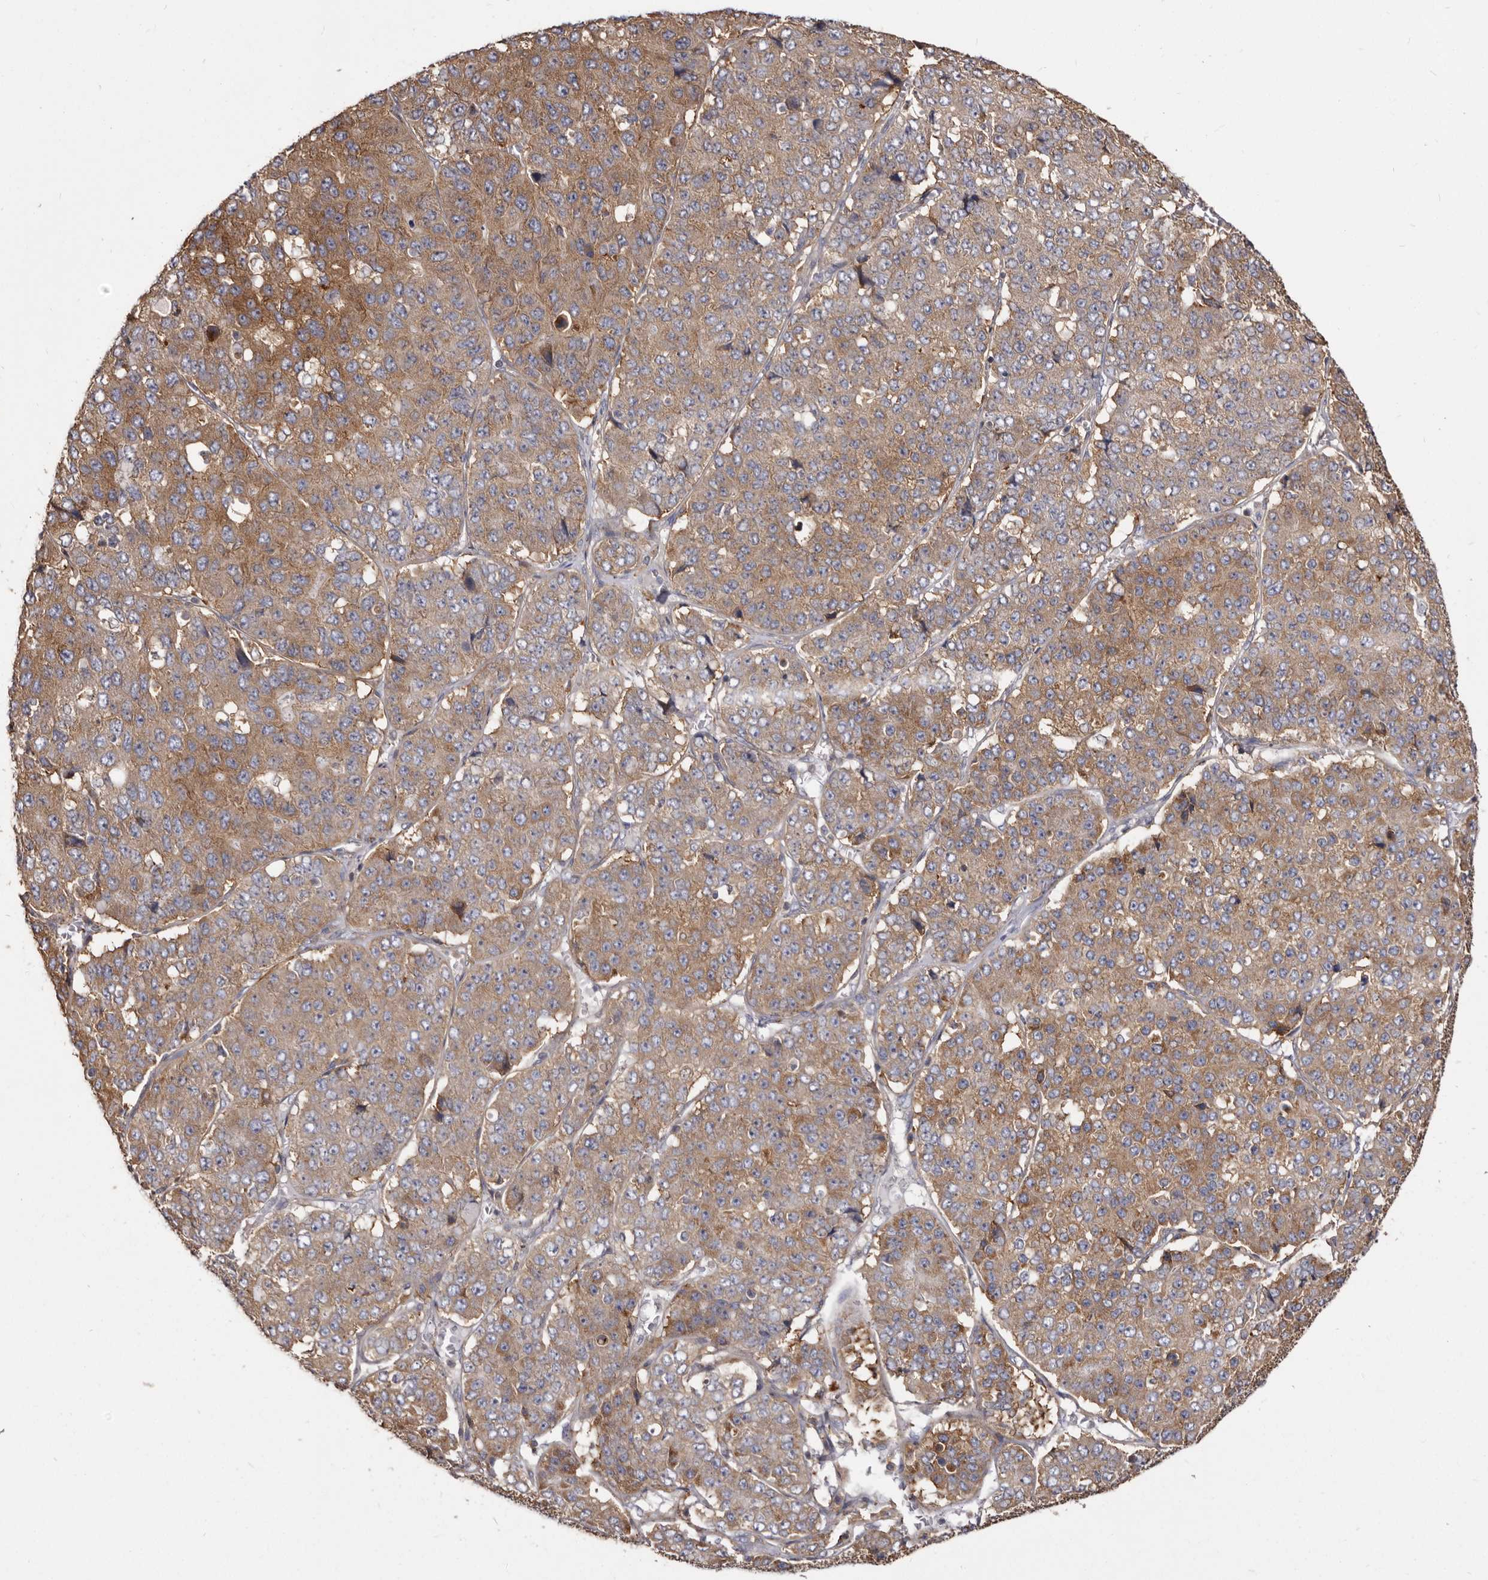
{"staining": {"intensity": "moderate", "quantity": ">75%", "location": "cytoplasmic/membranous"}, "tissue": "pancreatic cancer", "cell_type": "Tumor cells", "image_type": "cancer", "snomed": [{"axis": "morphology", "description": "Adenocarcinoma, NOS"}, {"axis": "topography", "description": "Pancreas"}], "caption": "The photomicrograph exhibits staining of pancreatic cancer (adenocarcinoma), revealing moderate cytoplasmic/membranous protein positivity (brown color) within tumor cells.", "gene": "TPD52", "patient": {"sex": "male", "age": 50}}